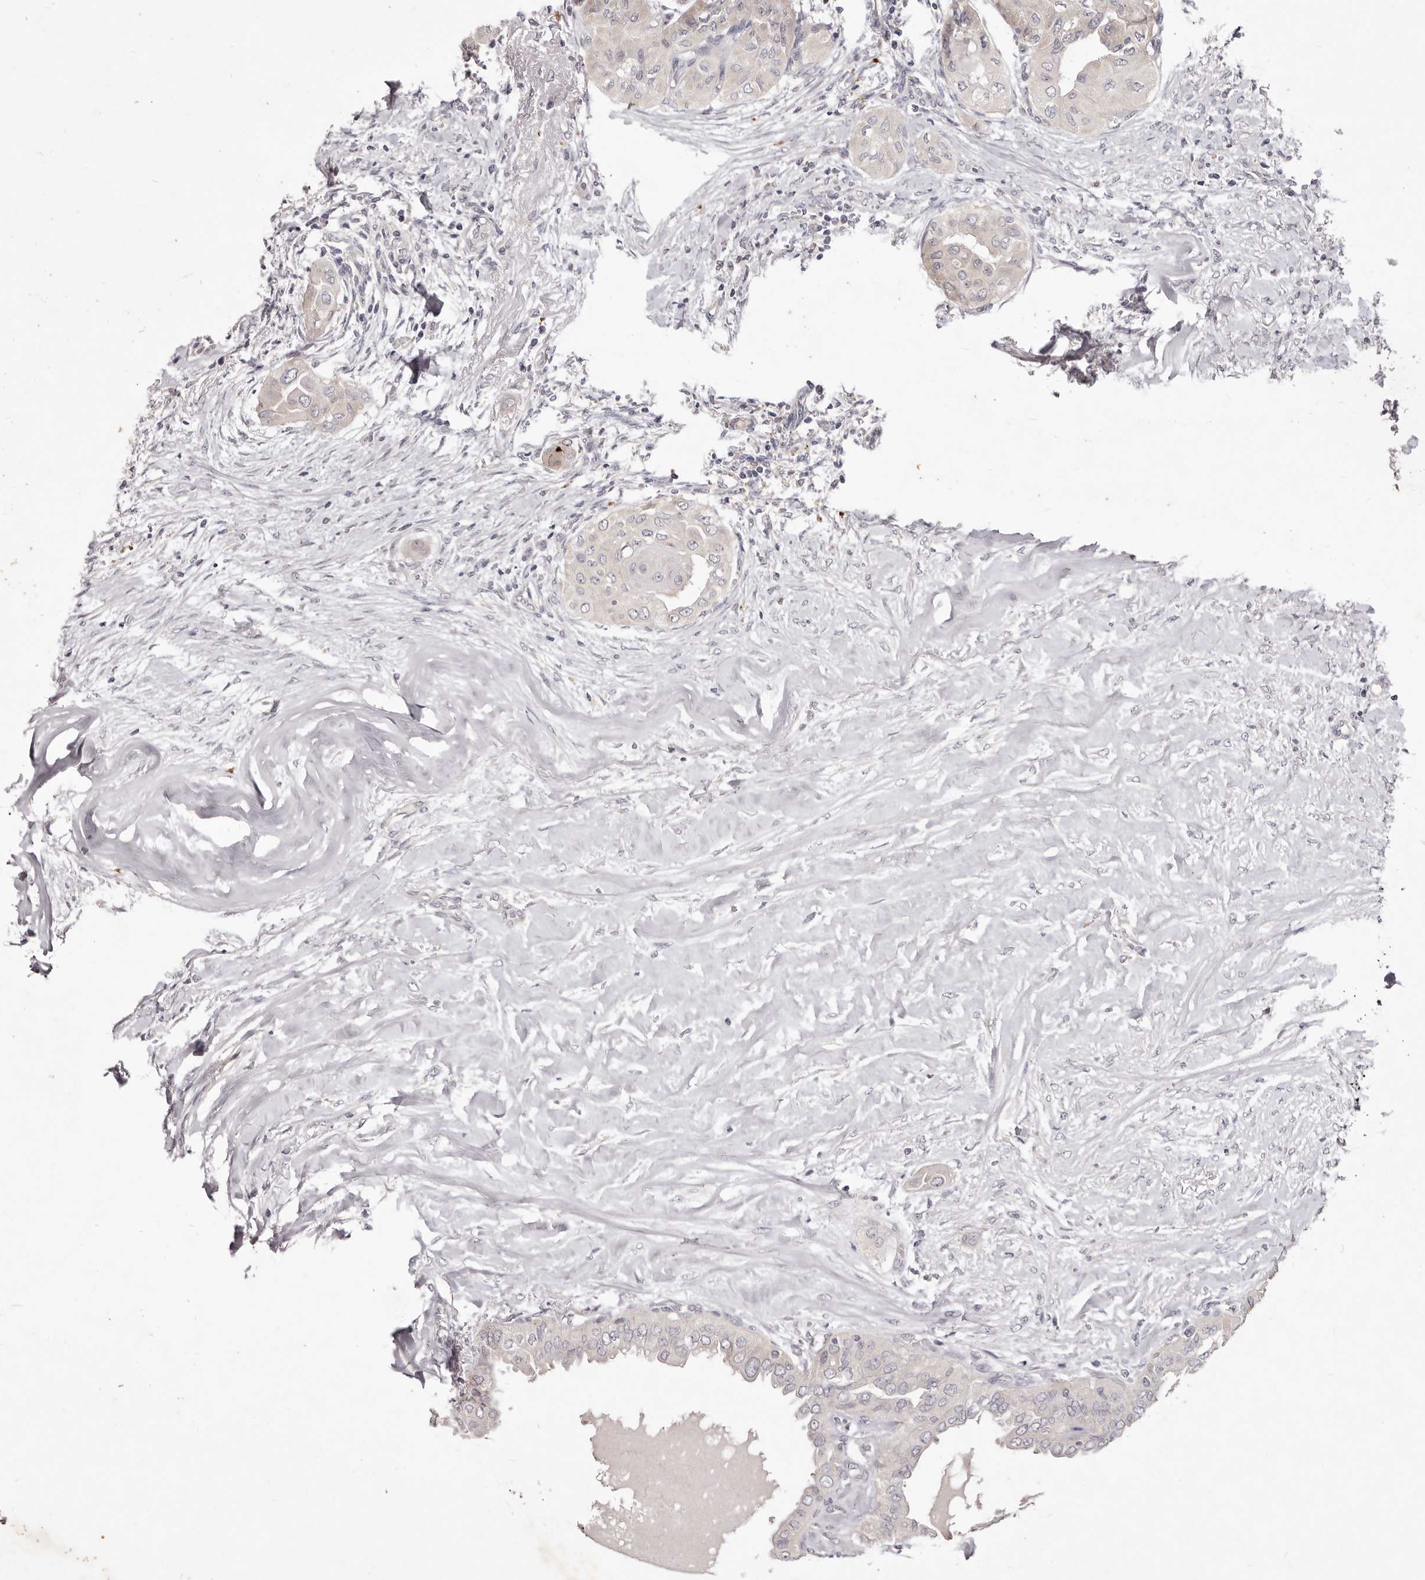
{"staining": {"intensity": "negative", "quantity": "none", "location": "none"}, "tissue": "thyroid cancer", "cell_type": "Tumor cells", "image_type": "cancer", "snomed": [{"axis": "morphology", "description": "Papillary adenocarcinoma, NOS"}, {"axis": "topography", "description": "Thyroid gland"}], "caption": "An image of thyroid cancer (papillary adenocarcinoma) stained for a protein shows no brown staining in tumor cells. (Immunohistochemistry (ihc), brightfield microscopy, high magnification).", "gene": "GARNL3", "patient": {"sex": "female", "age": 59}}